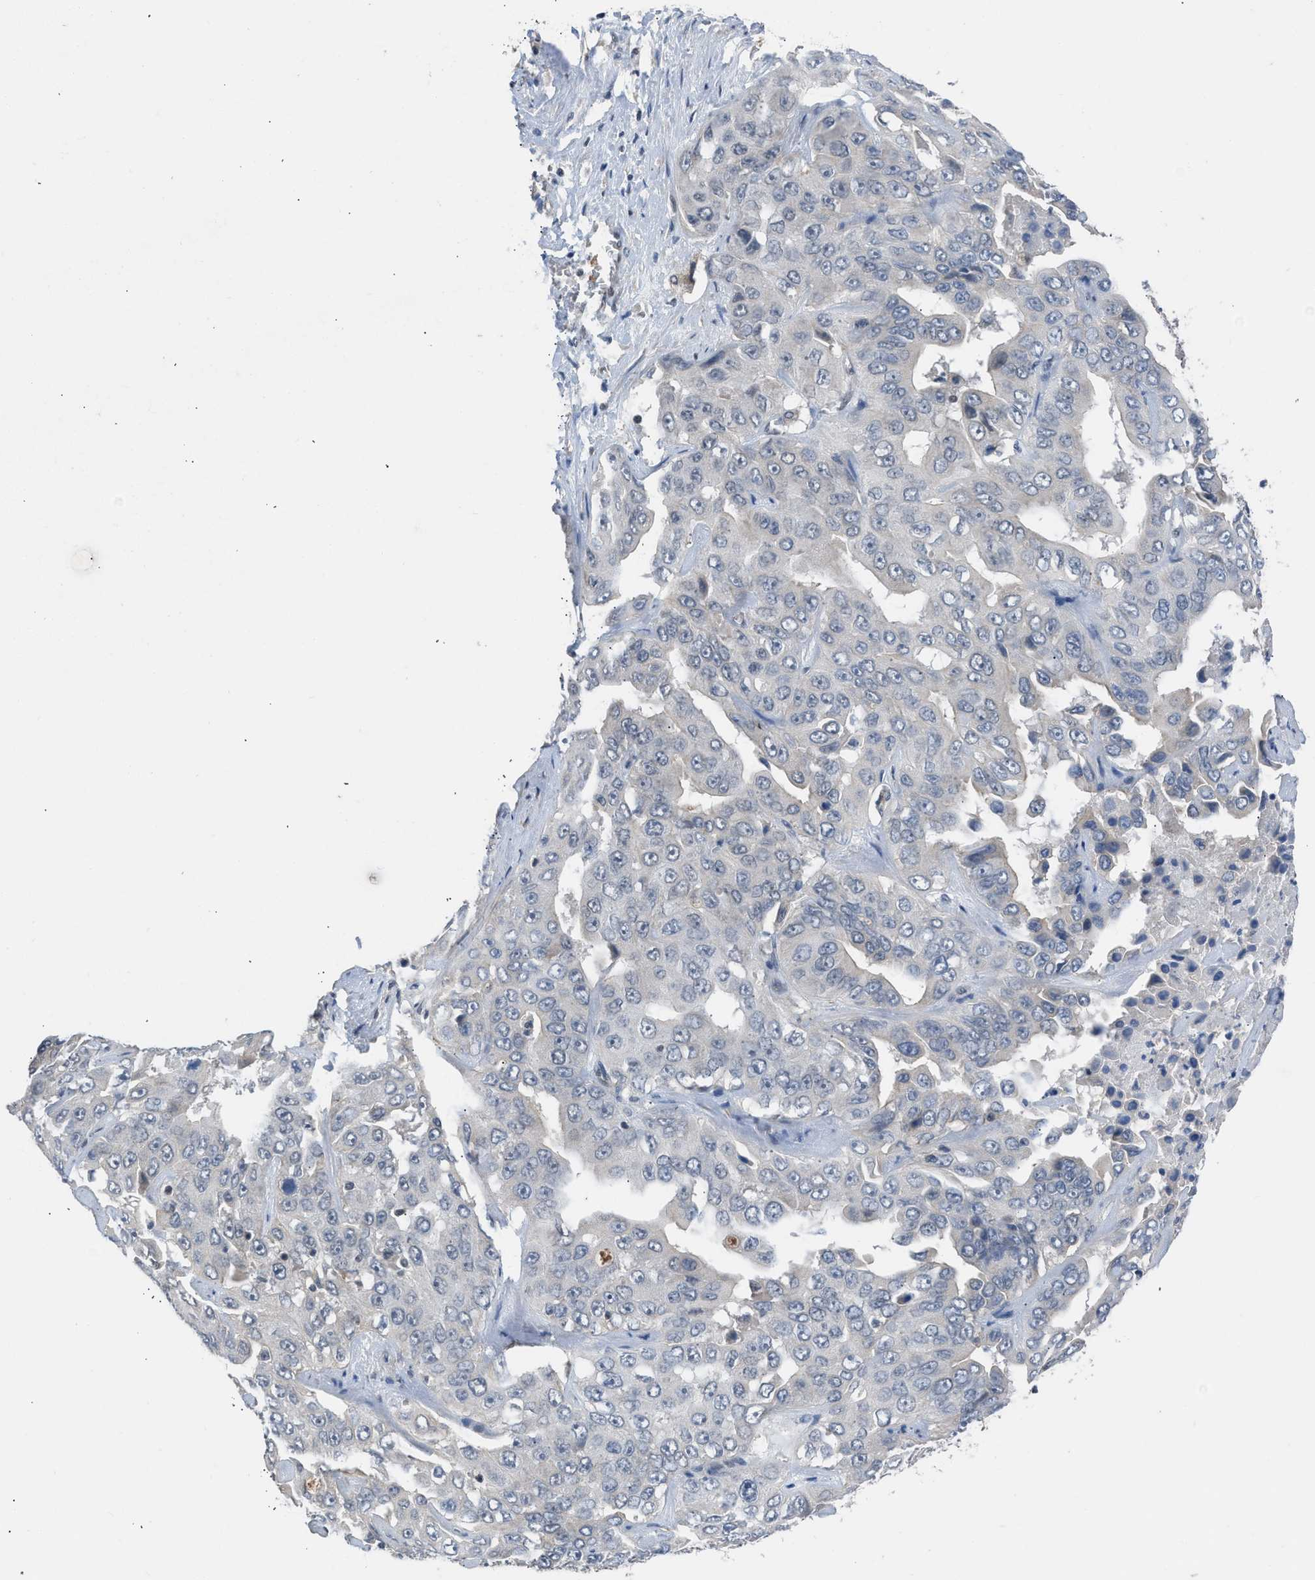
{"staining": {"intensity": "negative", "quantity": "none", "location": "none"}, "tissue": "liver cancer", "cell_type": "Tumor cells", "image_type": "cancer", "snomed": [{"axis": "morphology", "description": "Cholangiocarcinoma"}, {"axis": "topography", "description": "Liver"}], "caption": "This is a histopathology image of immunohistochemistry (IHC) staining of liver cancer (cholangiocarcinoma), which shows no staining in tumor cells.", "gene": "TERF2IP", "patient": {"sex": "female", "age": 52}}